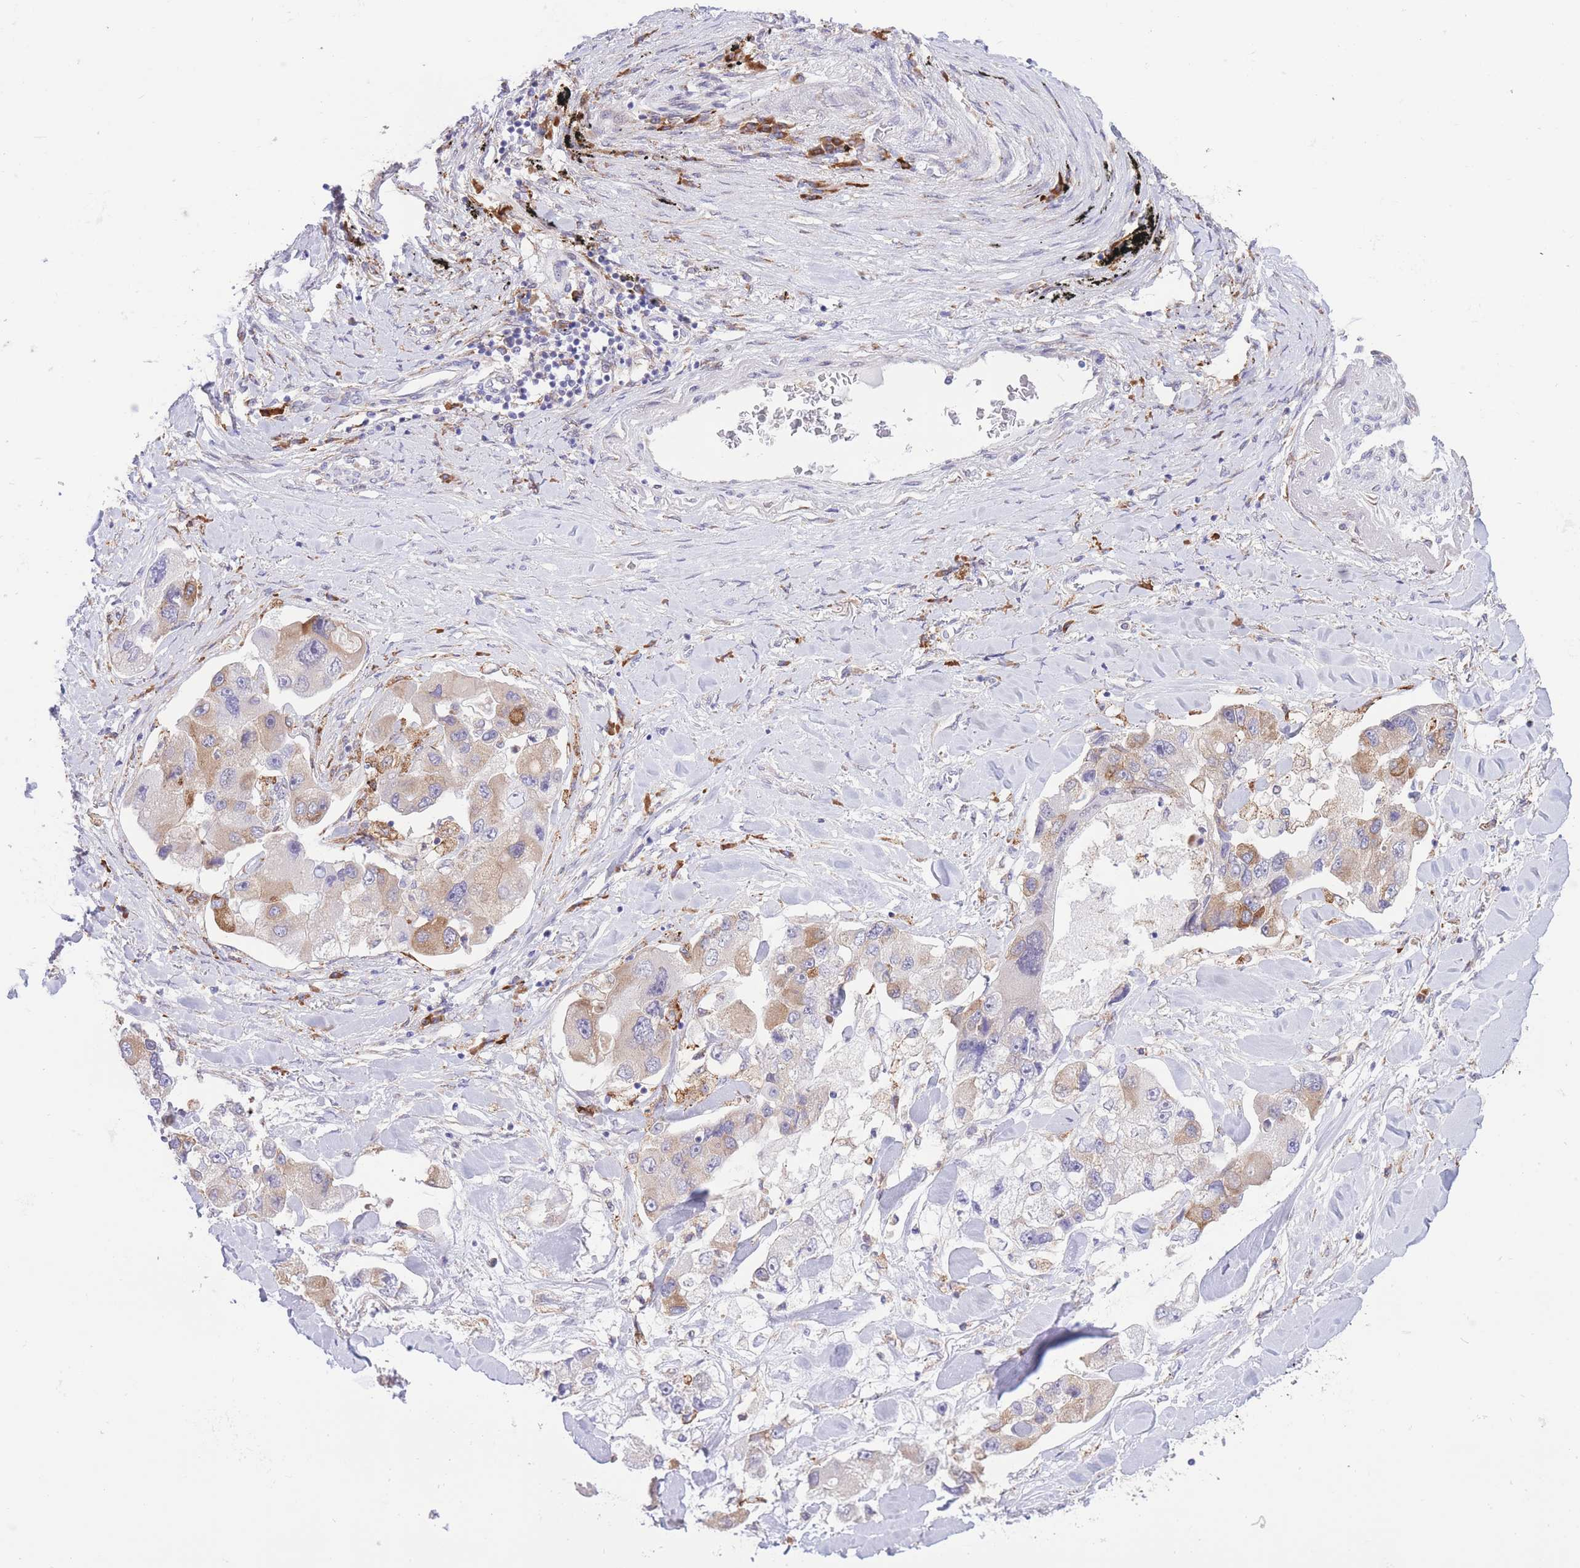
{"staining": {"intensity": "moderate", "quantity": "<25%", "location": "cytoplasmic/membranous"}, "tissue": "lung cancer", "cell_type": "Tumor cells", "image_type": "cancer", "snomed": [{"axis": "morphology", "description": "Adenocarcinoma, NOS"}, {"axis": "topography", "description": "Lung"}], "caption": "Lung cancer (adenocarcinoma) stained for a protein exhibits moderate cytoplasmic/membranous positivity in tumor cells.", "gene": "MYDGF", "patient": {"sex": "female", "age": 54}}